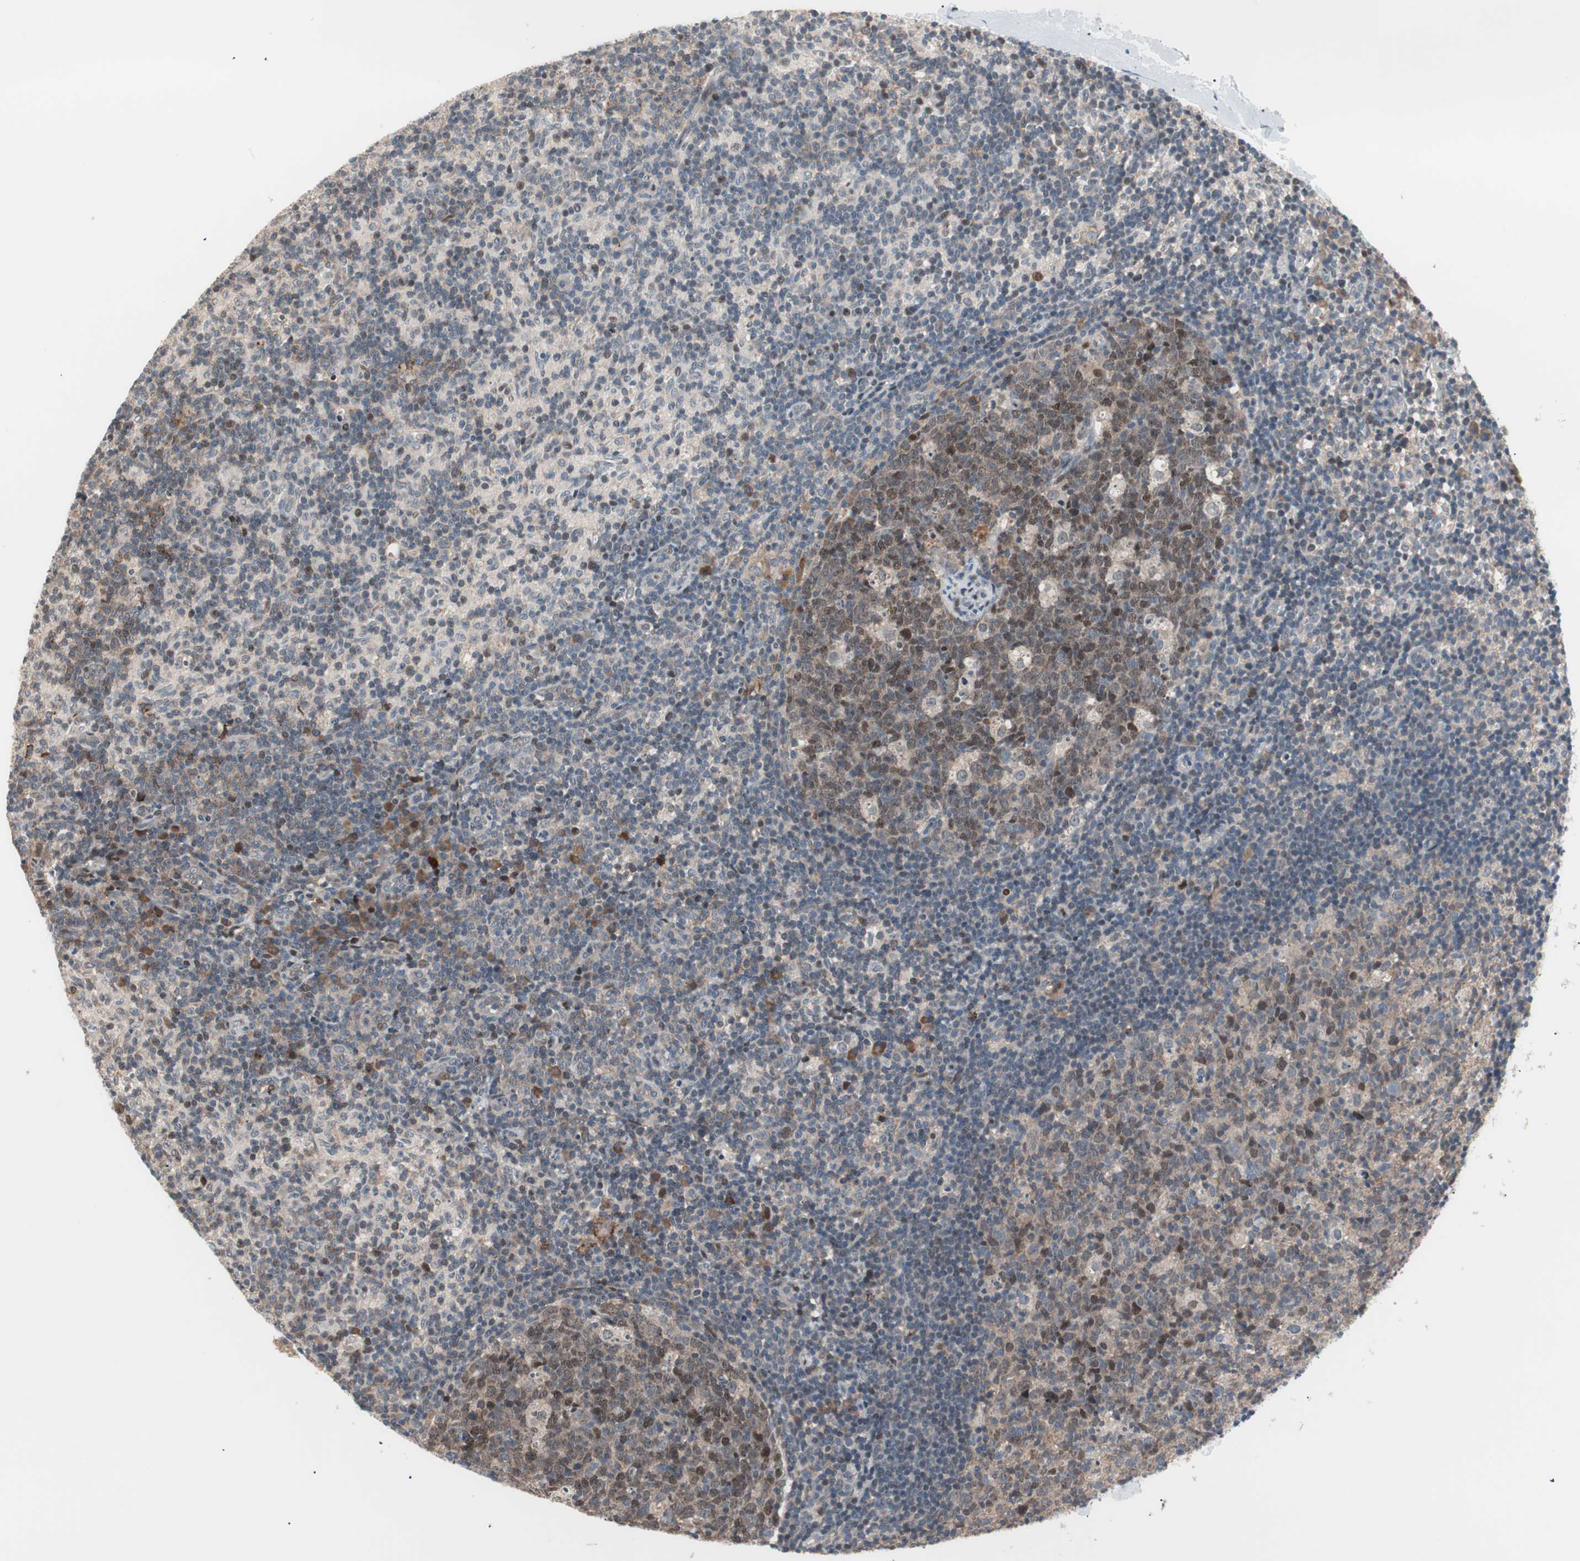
{"staining": {"intensity": "moderate", "quantity": ">75%", "location": "cytoplasmic/membranous,nuclear"}, "tissue": "lymph node", "cell_type": "Germinal center cells", "image_type": "normal", "snomed": [{"axis": "morphology", "description": "Normal tissue, NOS"}, {"axis": "morphology", "description": "Inflammation, NOS"}, {"axis": "topography", "description": "Lymph node"}], "caption": "High-magnification brightfield microscopy of unremarkable lymph node stained with DAB (brown) and counterstained with hematoxylin (blue). germinal center cells exhibit moderate cytoplasmic/membranous,nuclear expression is identified in about>75% of cells. (brown staining indicates protein expression, while blue staining denotes nuclei).", "gene": "POLH", "patient": {"sex": "male", "age": 55}}